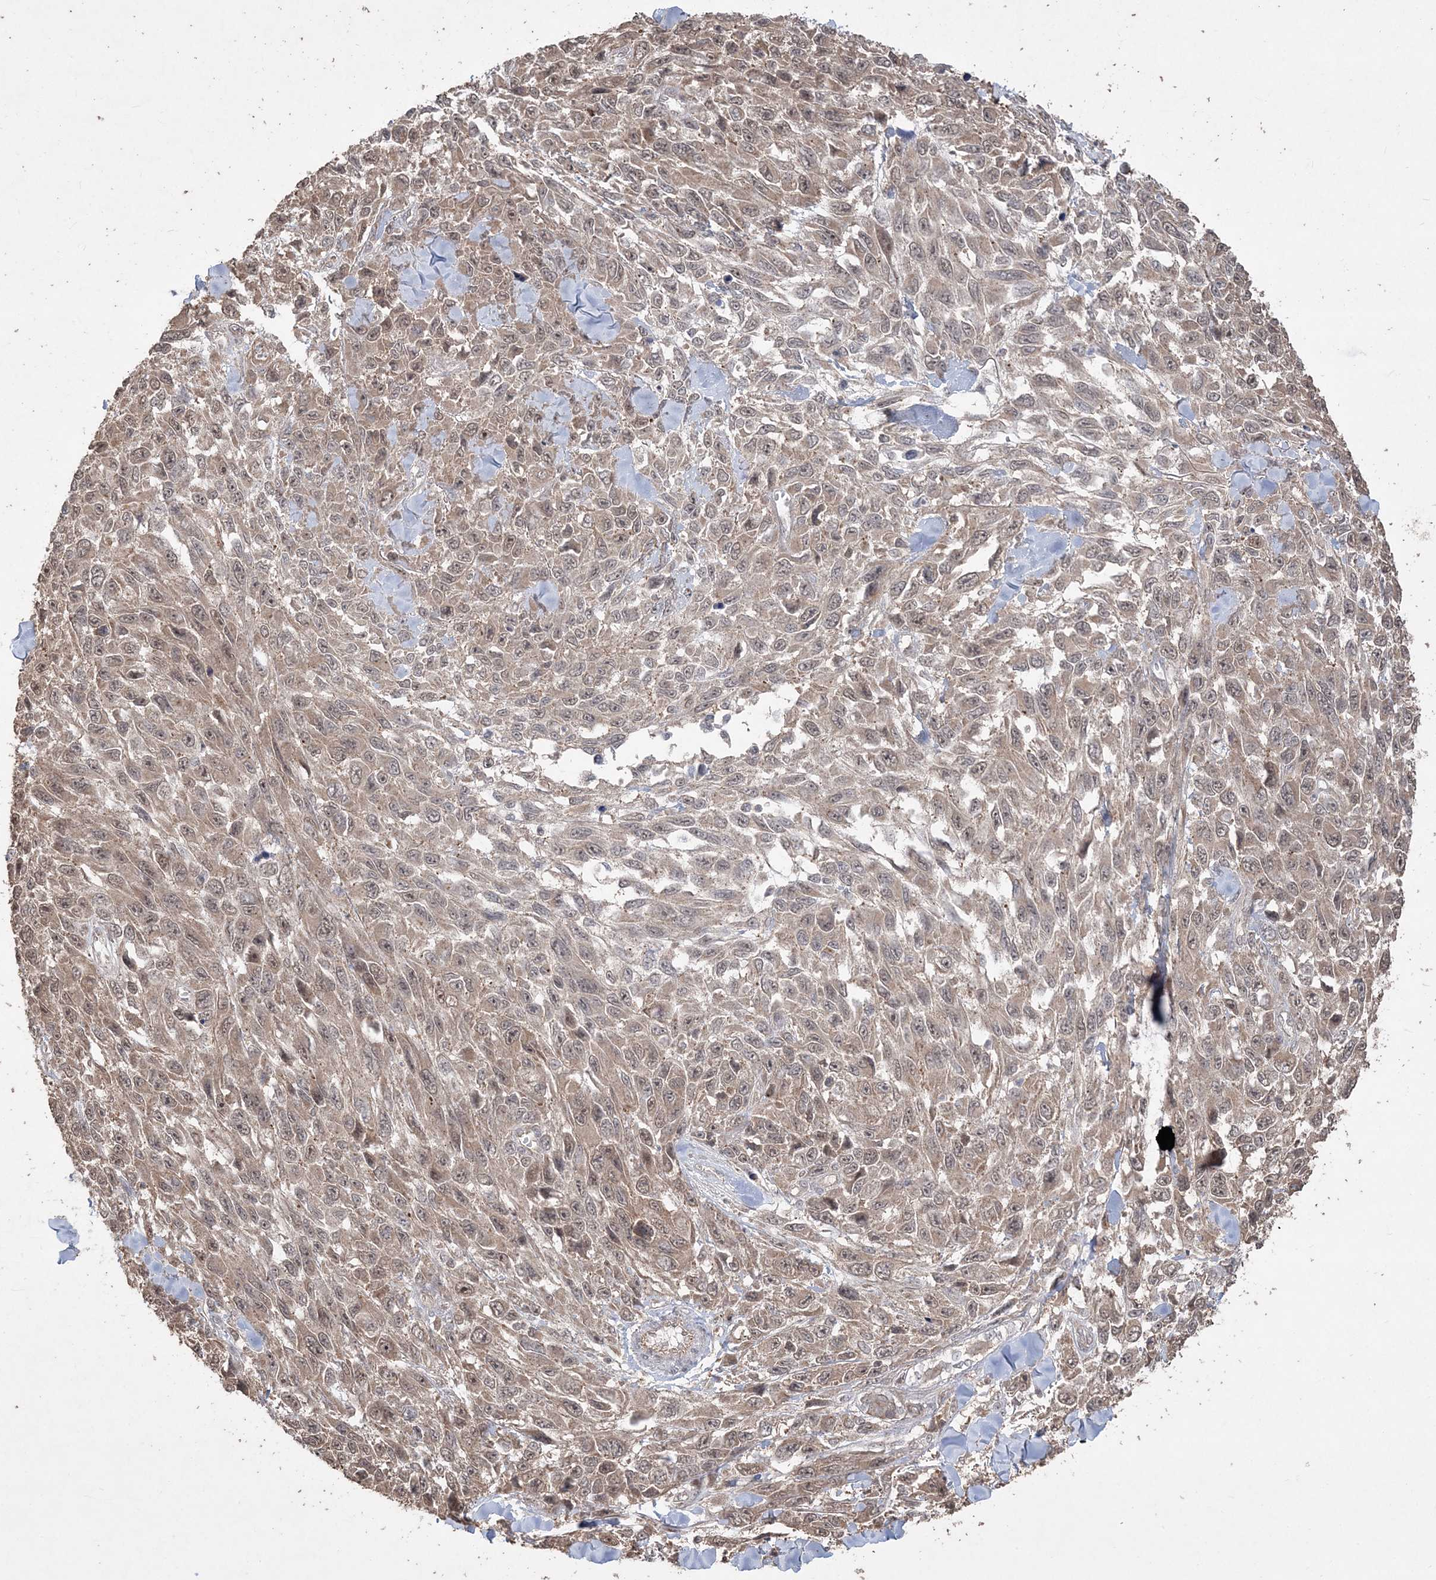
{"staining": {"intensity": "weak", "quantity": "25%-75%", "location": "cytoplasmic/membranous"}, "tissue": "melanoma", "cell_type": "Tumor cells", "image_type": "cancer", "snomed": [{"axis": "morphology", "description": "Malignant melanoma, NOS"}, {"axis": "topography", "description": "Skin"}], "caption": "This is an image of immunohistochemistry staining of melanoma, which shows weak expression in the cytoplasmic/membranous of tumor cells.", "gene": "EHHADH", "patient": {"sex": "female", "age": 96}}